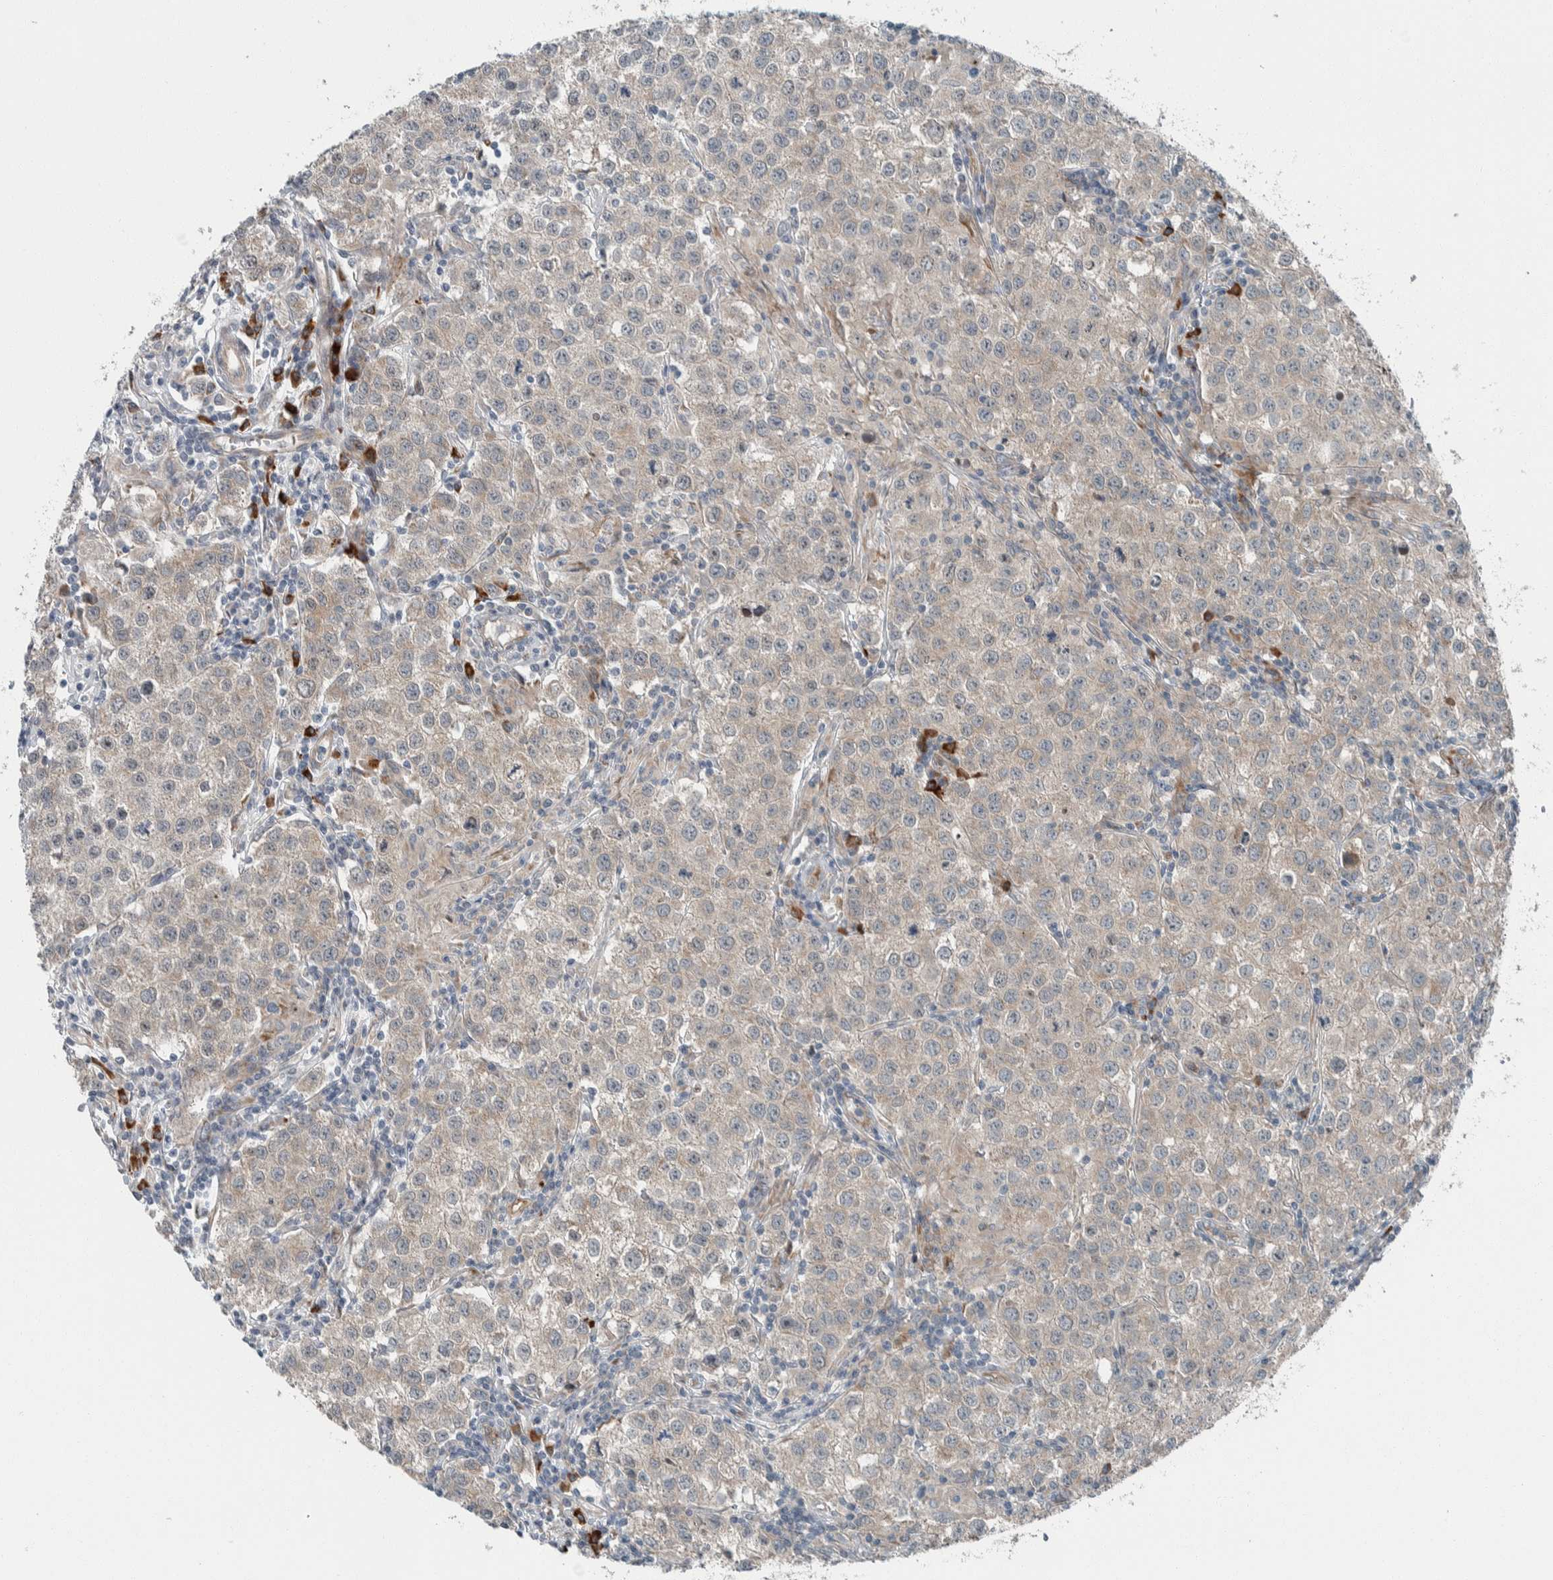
{"staining": {"intensity": "weak", "quantity": "<25%", "location": "cytoplasmic/membranous"}, "tissue": "testis cancer", "cell_type": "Tumor cells", "image_type": "cancer", "snomed": [{"axis": "morphology", "description": "Seminoma, NOS"}, {"axis": "morphology", "description": "Carcinoma, Embryonal, NOS"}, {"axis": "topography", "description": "Testis"}], "caption": "High magnification brightfield microscopy of testis cancer (seminoma) stained with DAB (brown) and counterstained with hematoxylin (blue): tumor cells show no significant expression. (DAB (3,3'-diaminobenzidine) immunohistochemistry (IHC) visualized using brightfield microscopy, high magnification).", "gene": "USP25", "patient": {"sex": "male", "age": 43}}